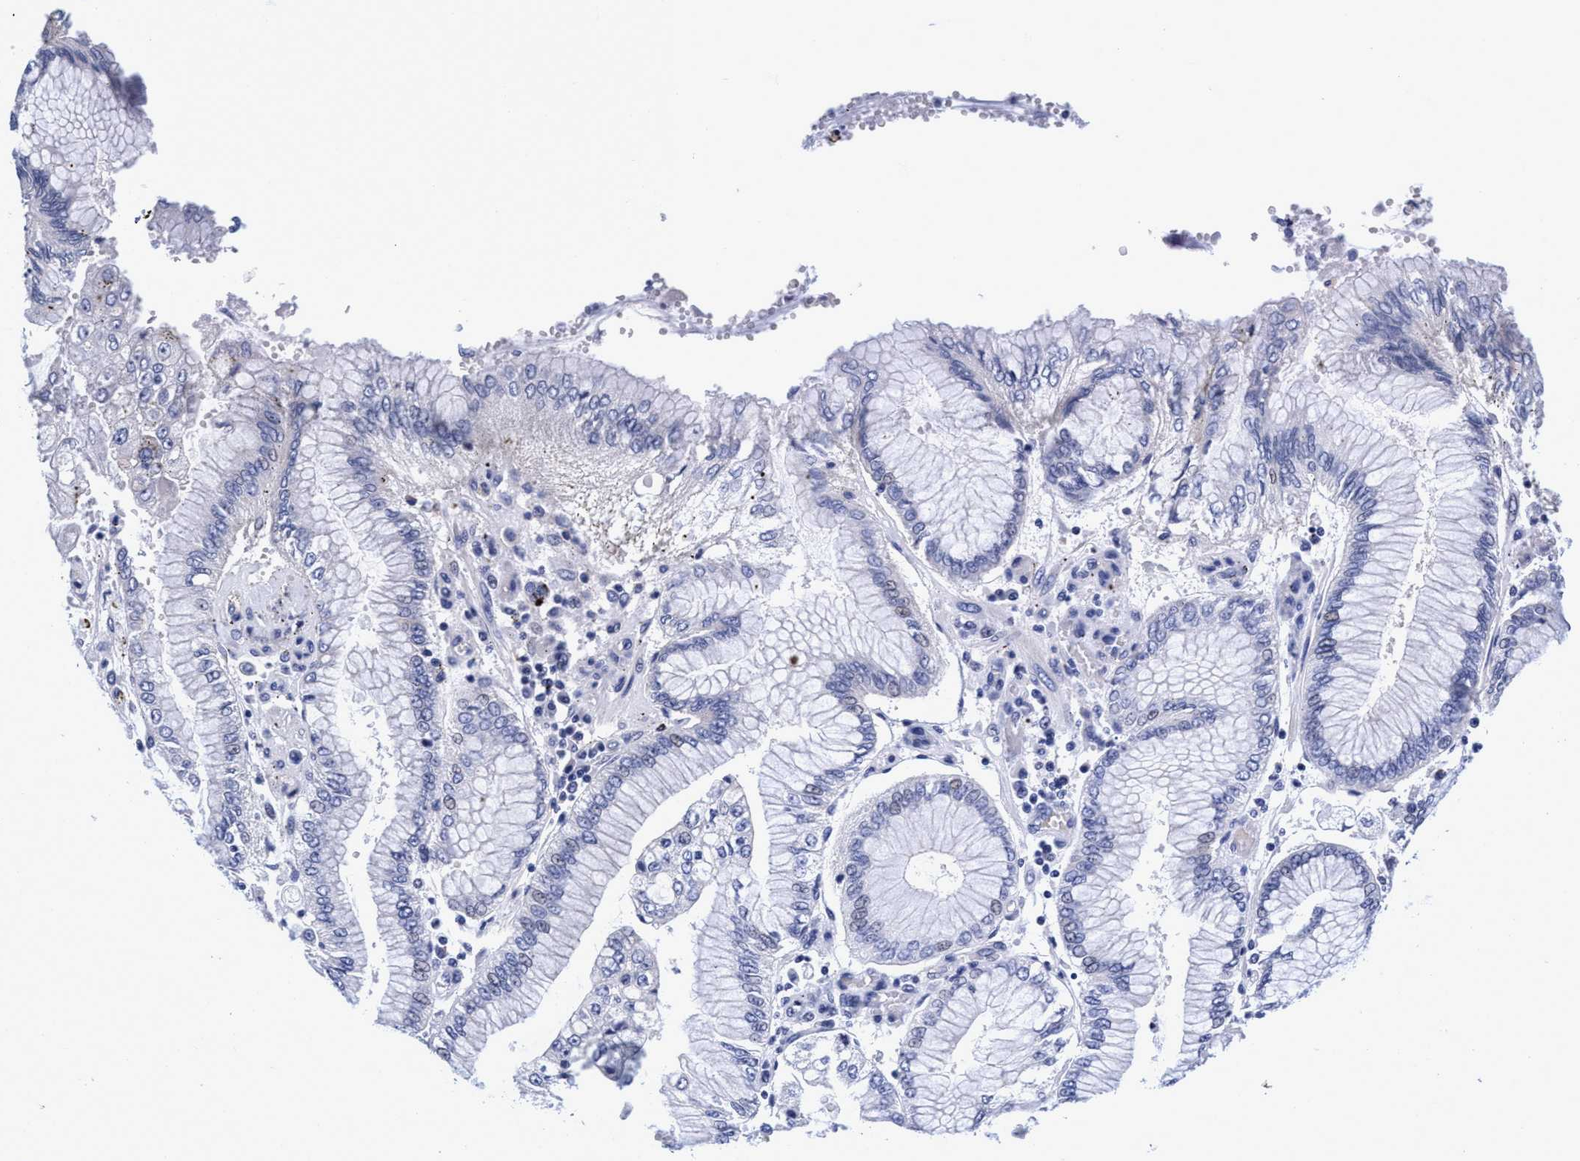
{"staining": {"intensity": "negative", "quantity": "none", "location": "none"}, "tissue": "stomach cancer", "cell_type": "Tumor cells", "image_type": "cancer", "snomed": [{"axis": "morphology", "description": "Adenocarcinoma, NOS"}, {"axis": "topography", "description": "Stomach"}], "caption": "Immunohistochemistry micrograph of neoplastic tissue: human stomach adenocarcinoma stained with DAB (3,3'-diaminobenzidine) exhibits no significant protein expression in tumor cells. The staining was performed using DAB (3,3'-diaminobenzidine) to visualize the protein expression in brown, while the nuclei were stained in blue with hematoxylin (Magnification: 20x).", "gene": "PLPPR1", "patient": {"sex": "male", "age": 76}}